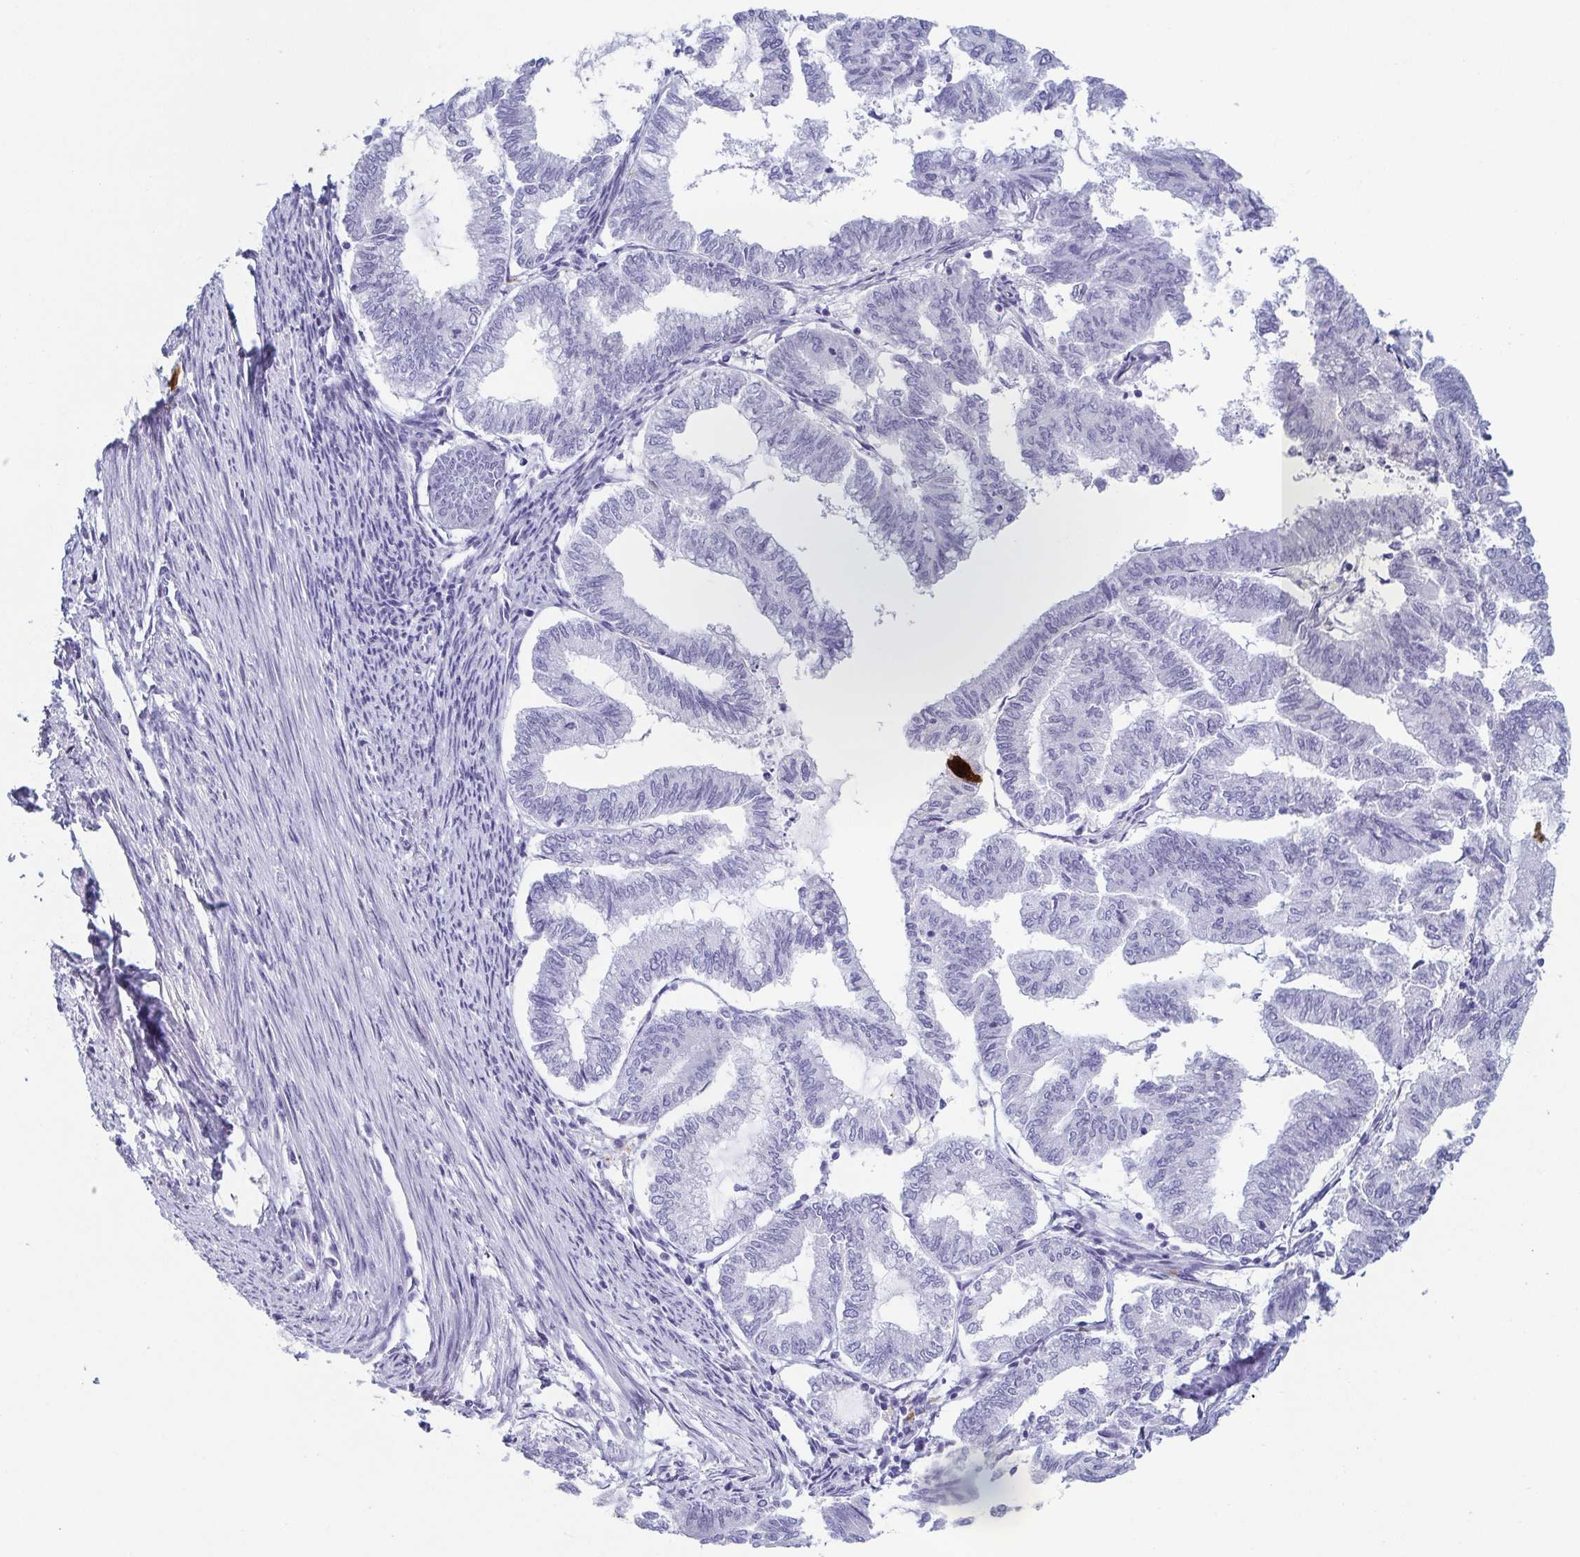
{"staining": {"intensity": "negative", "quantity": "none", "location": "none"}, "tissue": "endometrial cancer", "cell_type": "Tumor cells", "image_type": "cancer", "snomed": [{"axis": "morphology", "description": "Adenocarcinoma, NOS"}, {"axis": "topography", "description": "Endometrium"}], "caption": "Endometrial adenocarcinoma stained for a protein using IHC displays no expression tumor cells.", "gene": "REG4", "patient": {"sex": "female", "age": 79}}